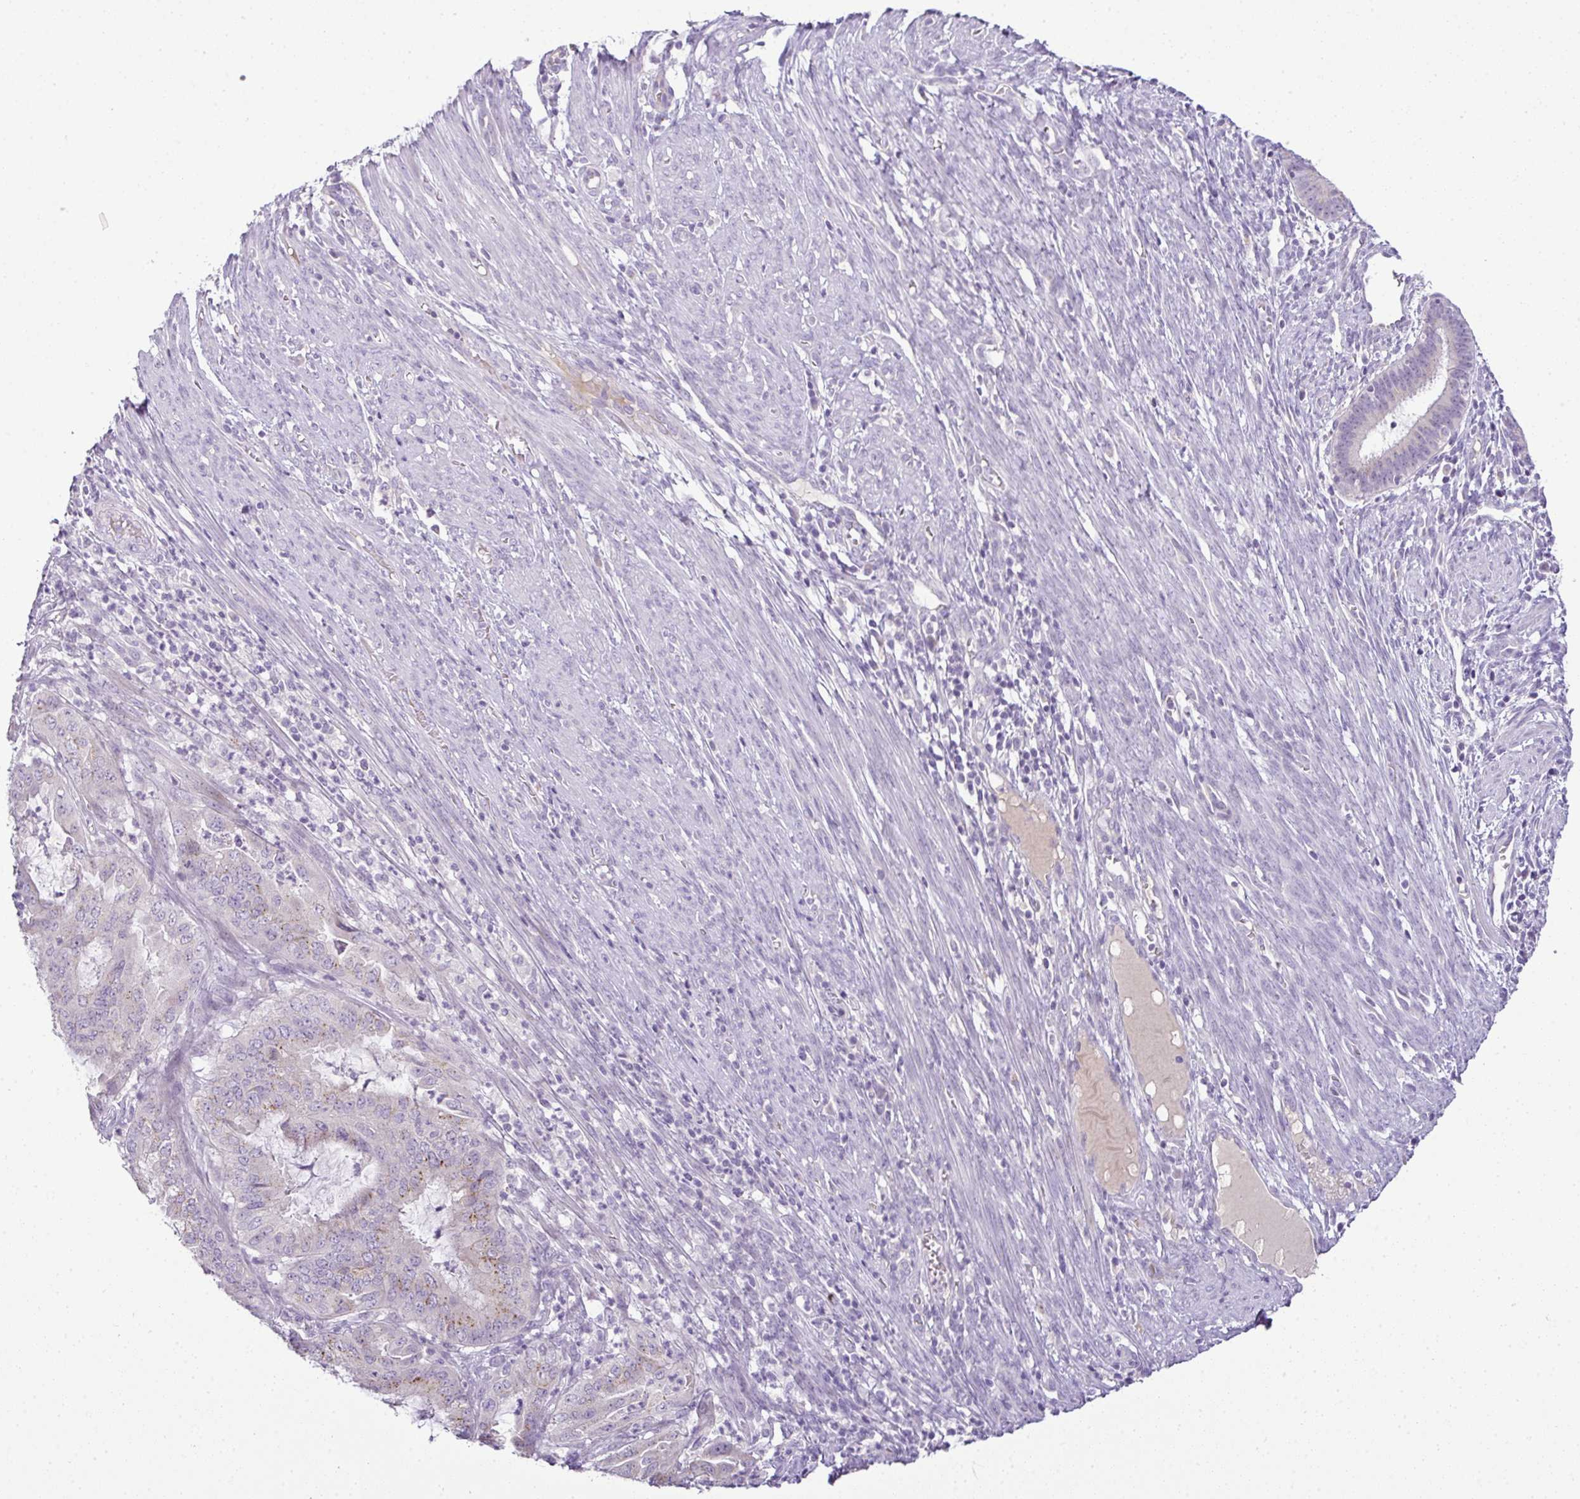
{"staining": {"intensity": "moderate", "quantity": "<25%", "location": "cytoplasmic/membranous"}, "tissue": "endometrial cancer", "cell_type": "Tumor cells", "image_type": "cancer", "snomed": [{"axis": "morphology", "description": "Adenocarcinoma, NOS"}, {"axis": "topography", "description": "Endometrium"}], "caption": "Immunohistochemical staining of adenocarcinoma (endometrial) demonstrates moderate cytoplasmic/membranous protein expression in about <25% of tumor cells.", "gene": "CMPK1", "patient": {"sex": "female", "age": 51}}